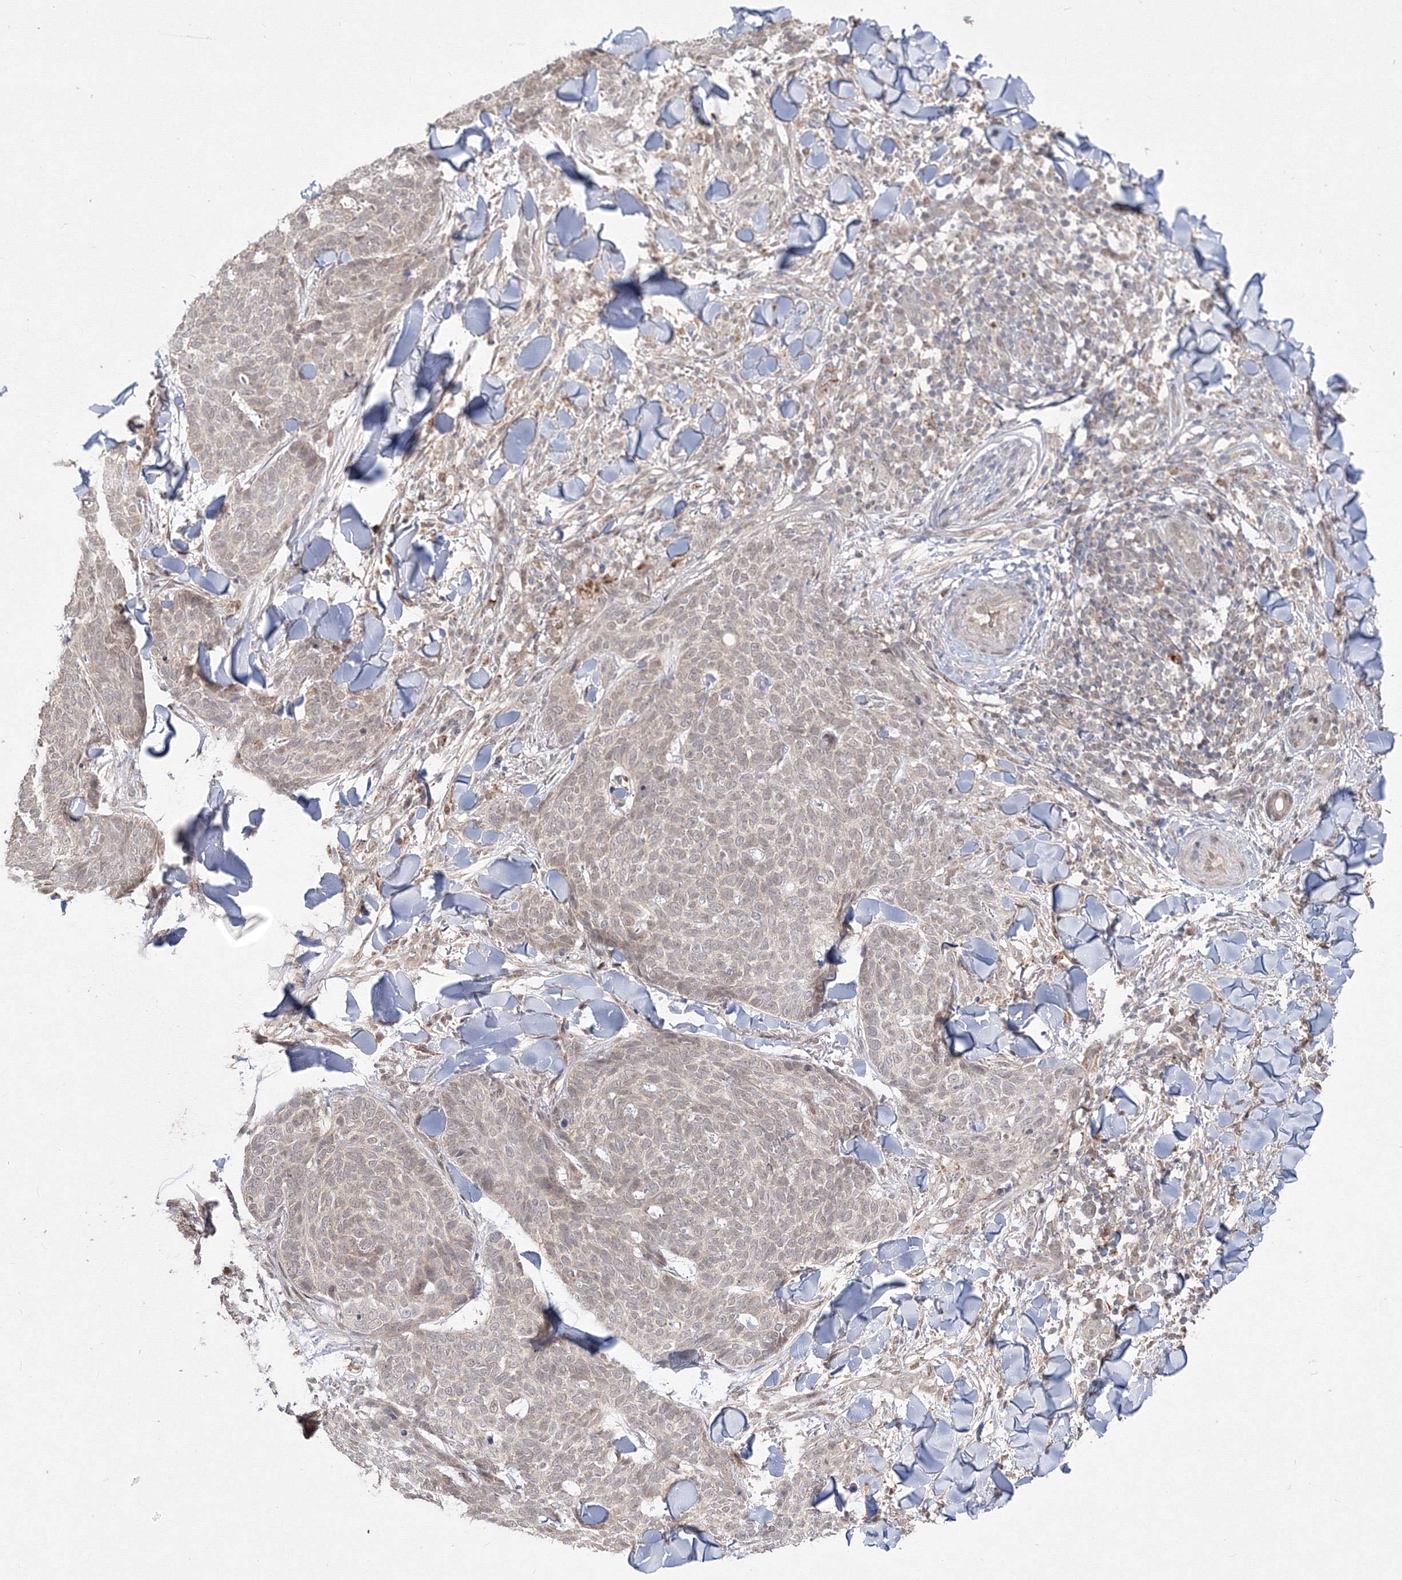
{"staining": {"intensity": "weak", "quantity": "<25%", "location": "nuclear"}, "tissue": "skin cancer", "cell_type": "Tumor cells", "image_type": "cancer", "snomed": [{"axis": "morphology", "description": "Normal tissue, NOS"}, {"axis": "morphology", "description": "Basal cell carcinoma"}, {"axis": "topography", "description": "Skin"}], "caption": "The IHC photomicrograph has no significant staining in tumor cells of skin basal cell carcinoma tissue.", "gene": "COPS4", "patient": {"sex": "male", "age": 50}}